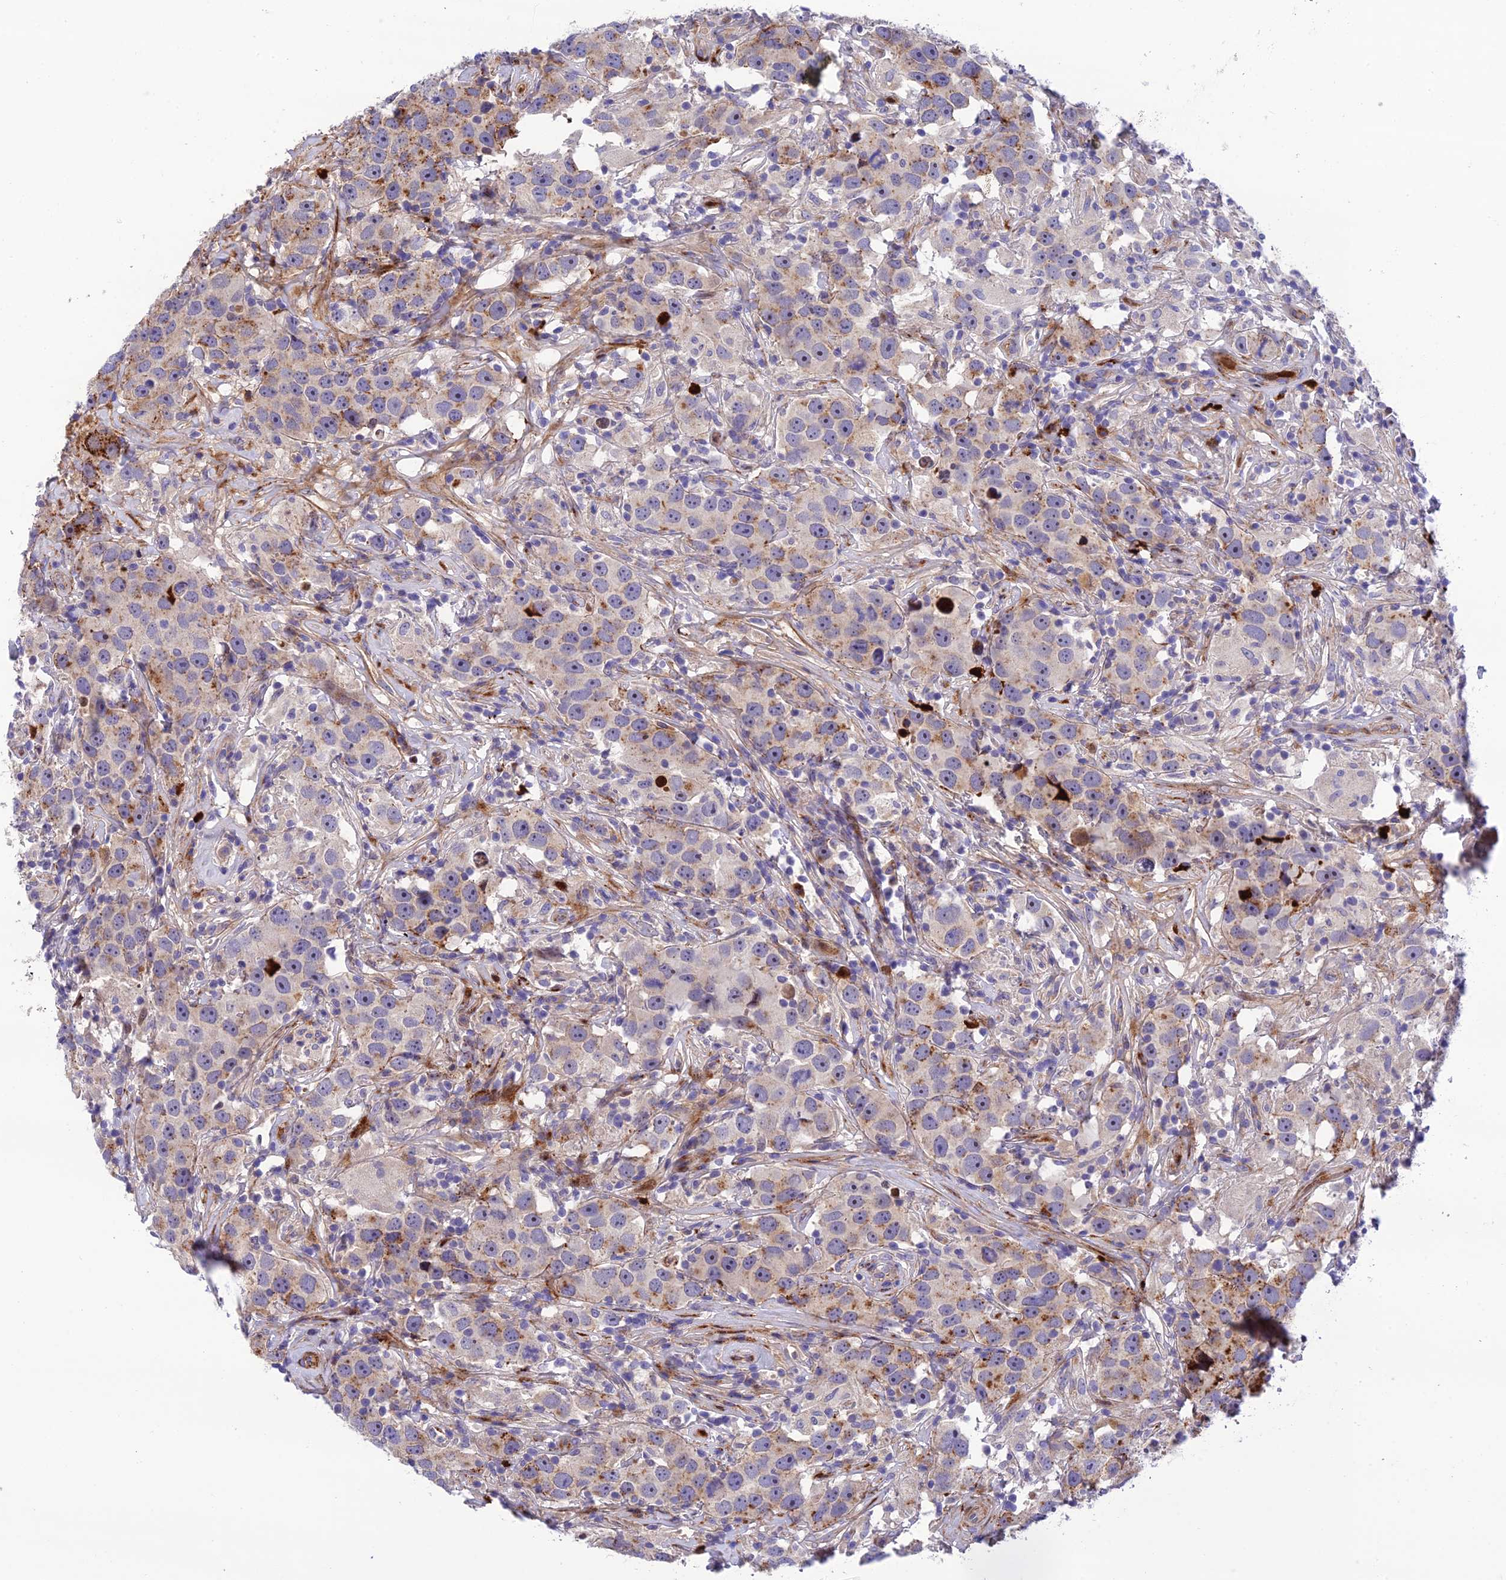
{"staining": {"intensity": "moderate", "quantity": "25%-75%", "location": "cytoplasmic/membranous"}, "tissue": "testis cancer", "cell_type": "Tumor cells", "image_type": "cancer", "snomed": [{"axis": "morphology", "description": "Seminoma, NOS"}, {"axis": "topography", "description": "Testis"}], "caption": "A histopathology image of testis cancer (seminoma) stained for a protein shows moderate cytoplasmic/membranous brown staining in tumor cells.", "gene": "CPSF4L", "patient": {"sex": "male", "age": 49}}